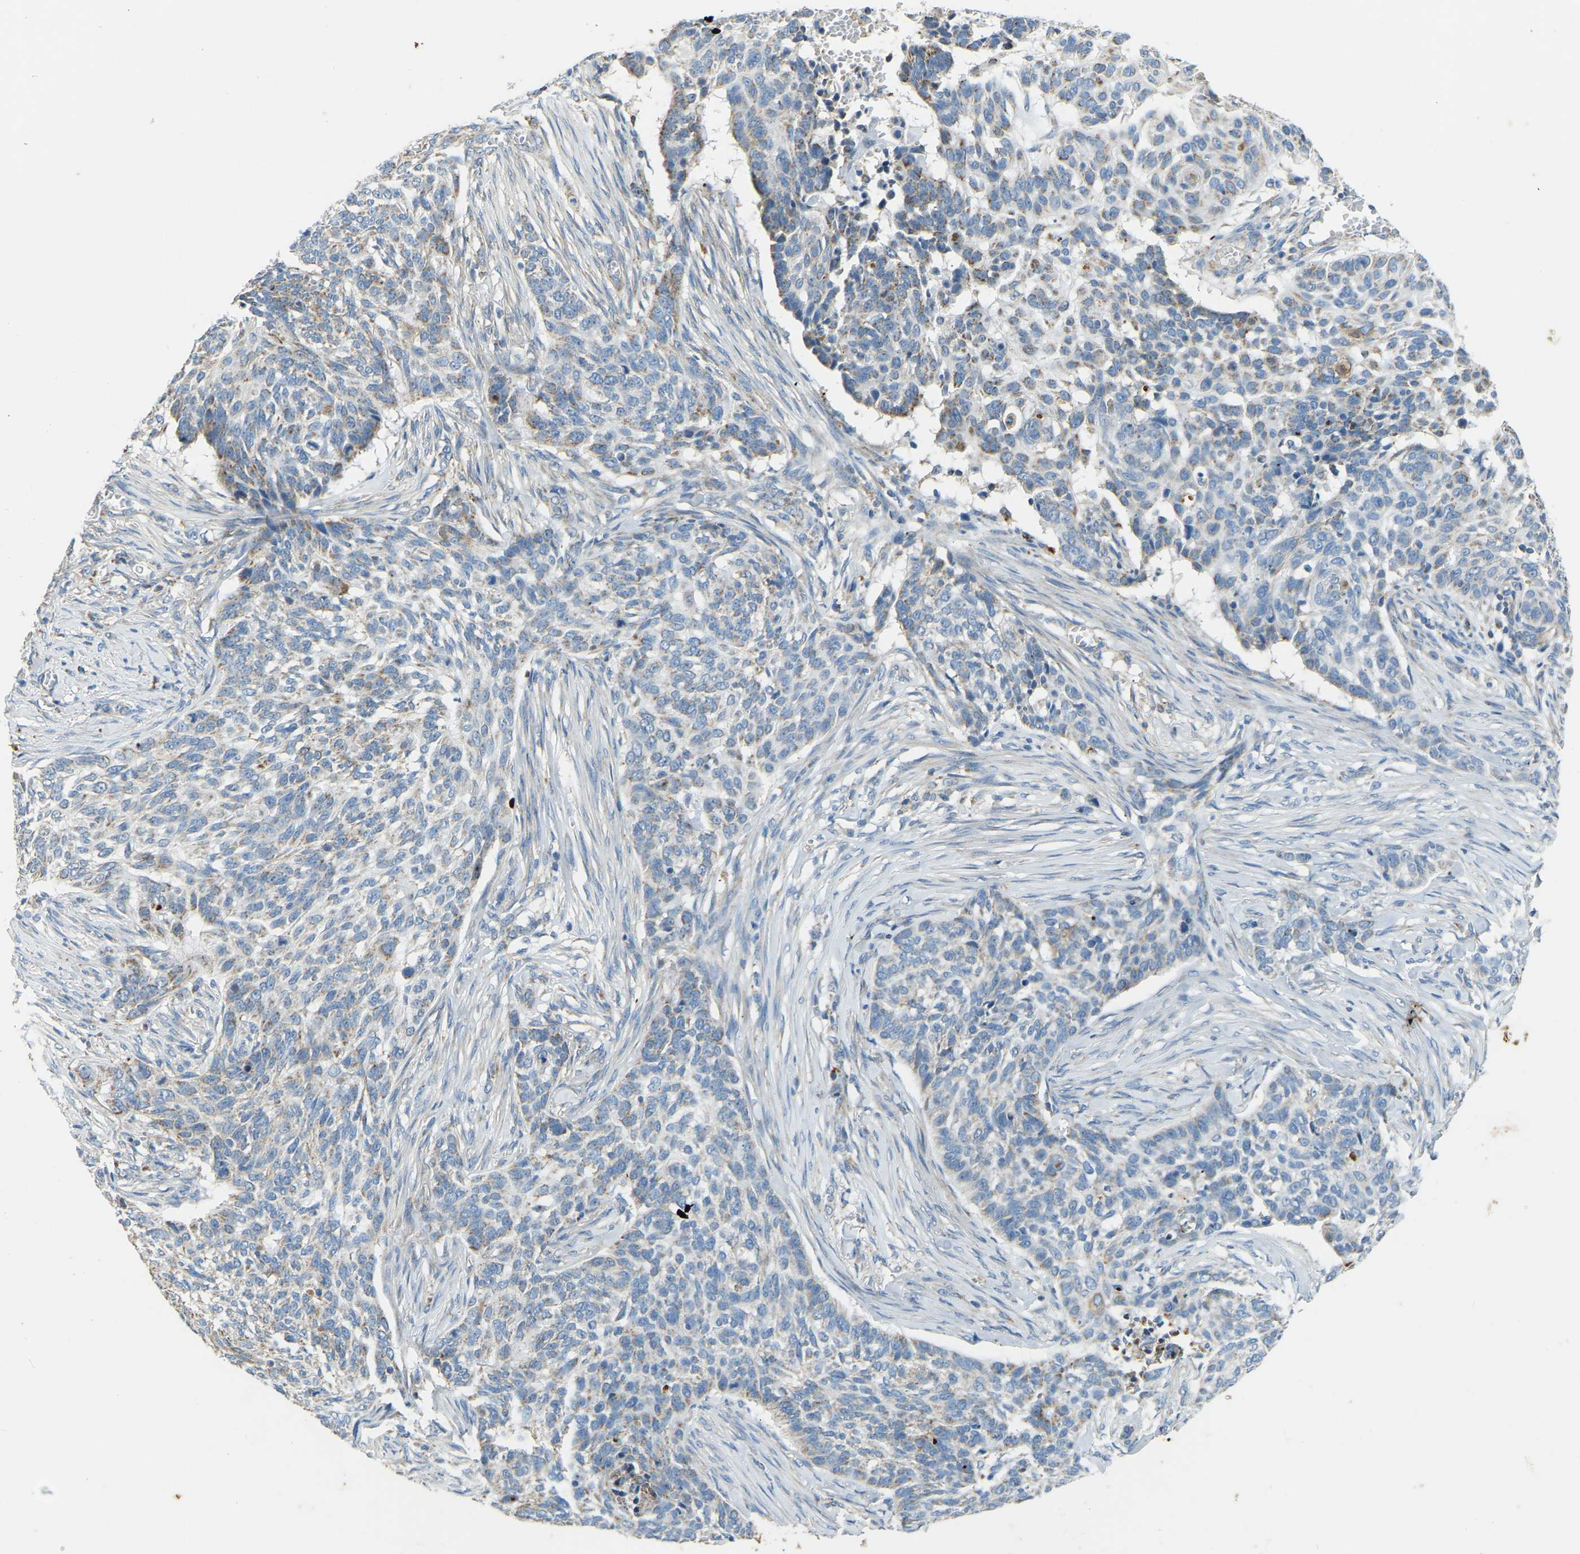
{"staining": {"intensity": "weak", "quantity": "<25%", "location": "cytoplasmic/membranous"}, "tissue": "skin cancer", "cell_type": "Tumor cells", "image_type": "cancer", "snomed": [{"axis": "morphology", "description": "Basal cell carcinoma"}, {"axis": "topography", "description": "Skin"}], "caption": "DAB (3,3'-diaminobenzidine) immunohistochemical staining of skin basal cell carcinoma shows no significant positivity in tumor cells.", "gene": "ZNF200", "patient": {"sex": "male", "age": 85}}